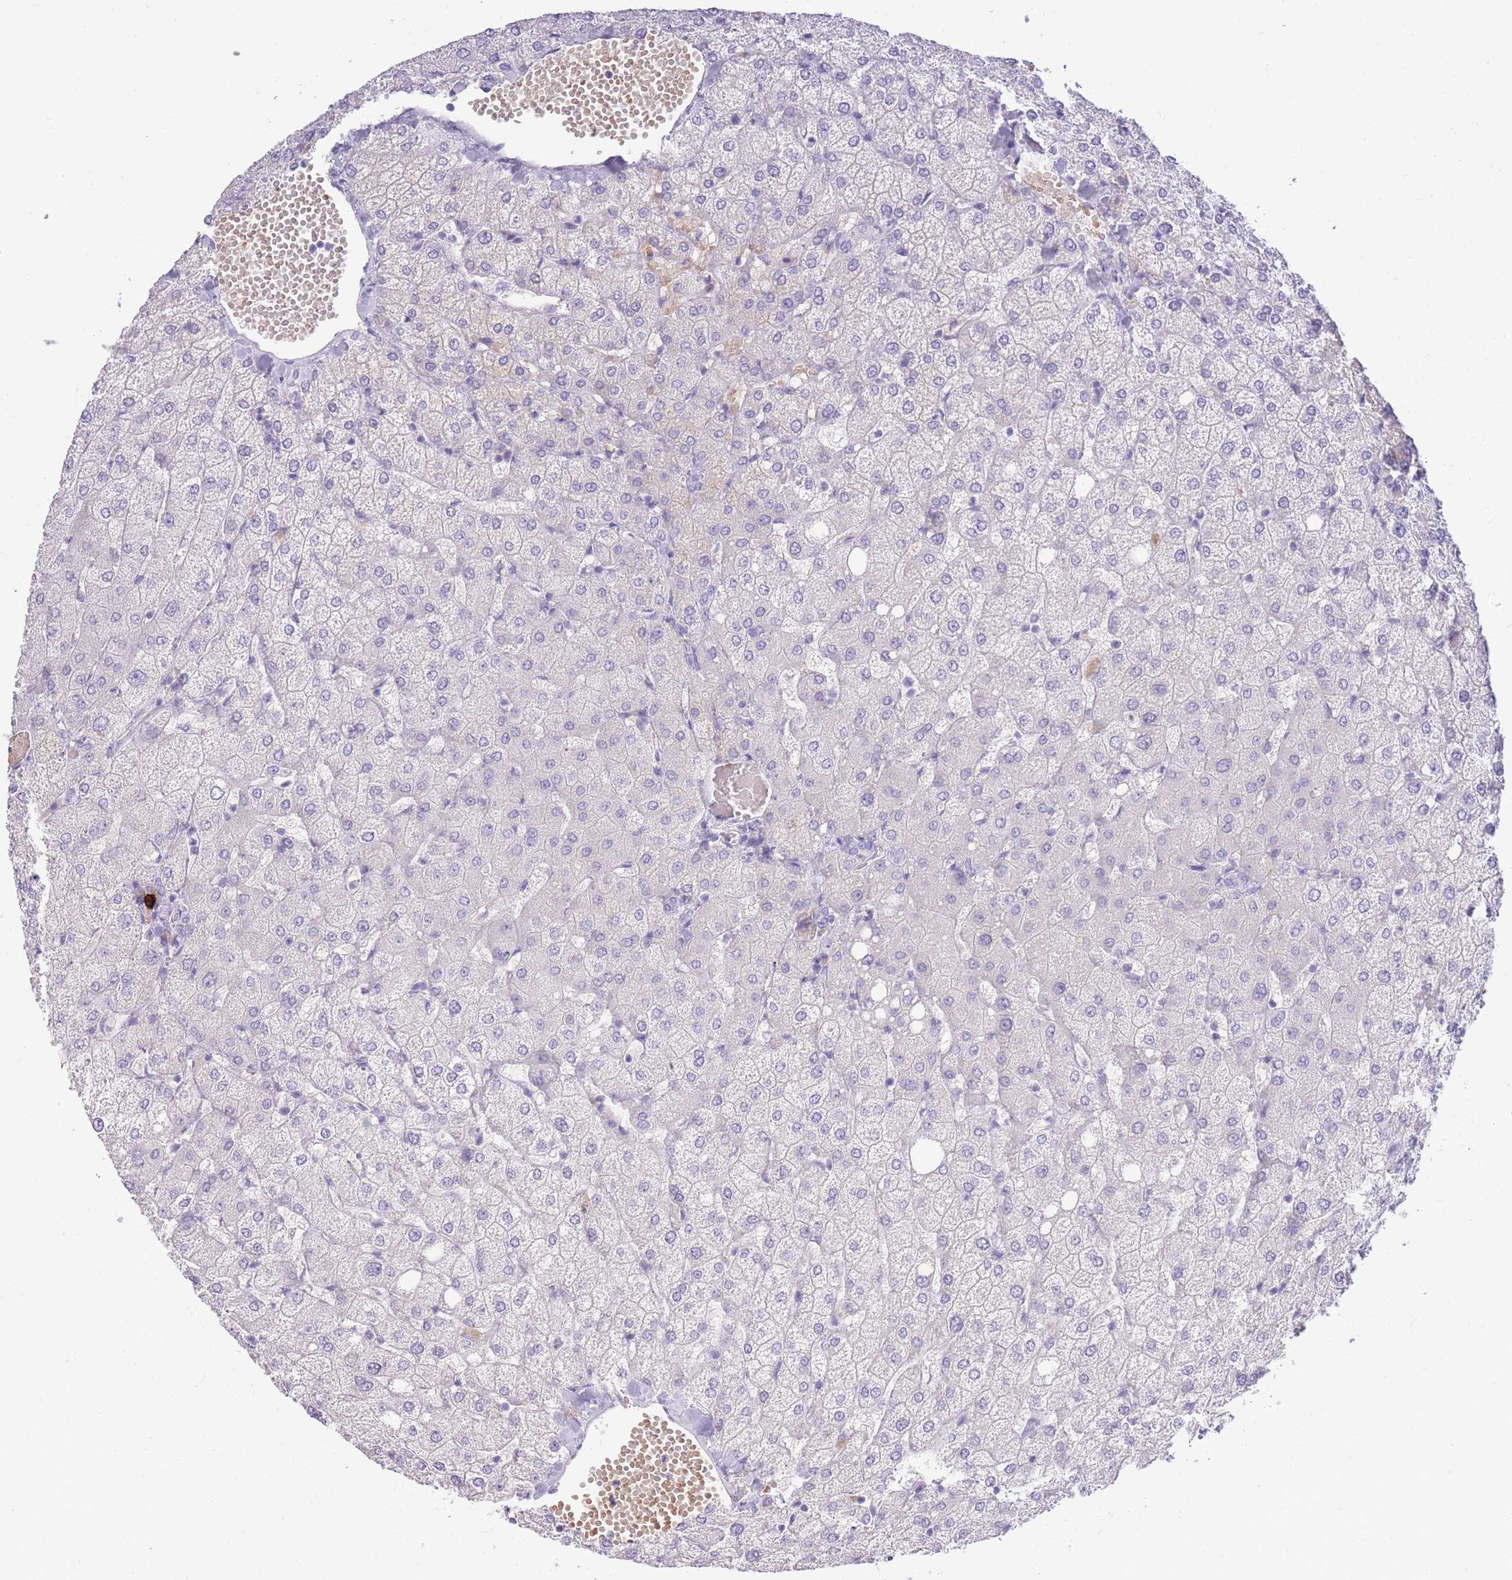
{"staining": {"intensity": "negative", "quantity": "none", "location": "none"}, "tissue": "liver", "cell_type": "Cholangiocytes", "image_type": "normal", "snomed": [{"axis": "morphology", "description": "Normal tissue, NOS"}, {"axis": "topography", "description": "Liver"}], "caption": "A high-resolution histopathology image shows immunohistochemistry staining of normal liver, which exhibits no significant positivity in cholangiocytes.", "gene": "TPSAB1", "patient": {"sex": "female", "age": 54}}